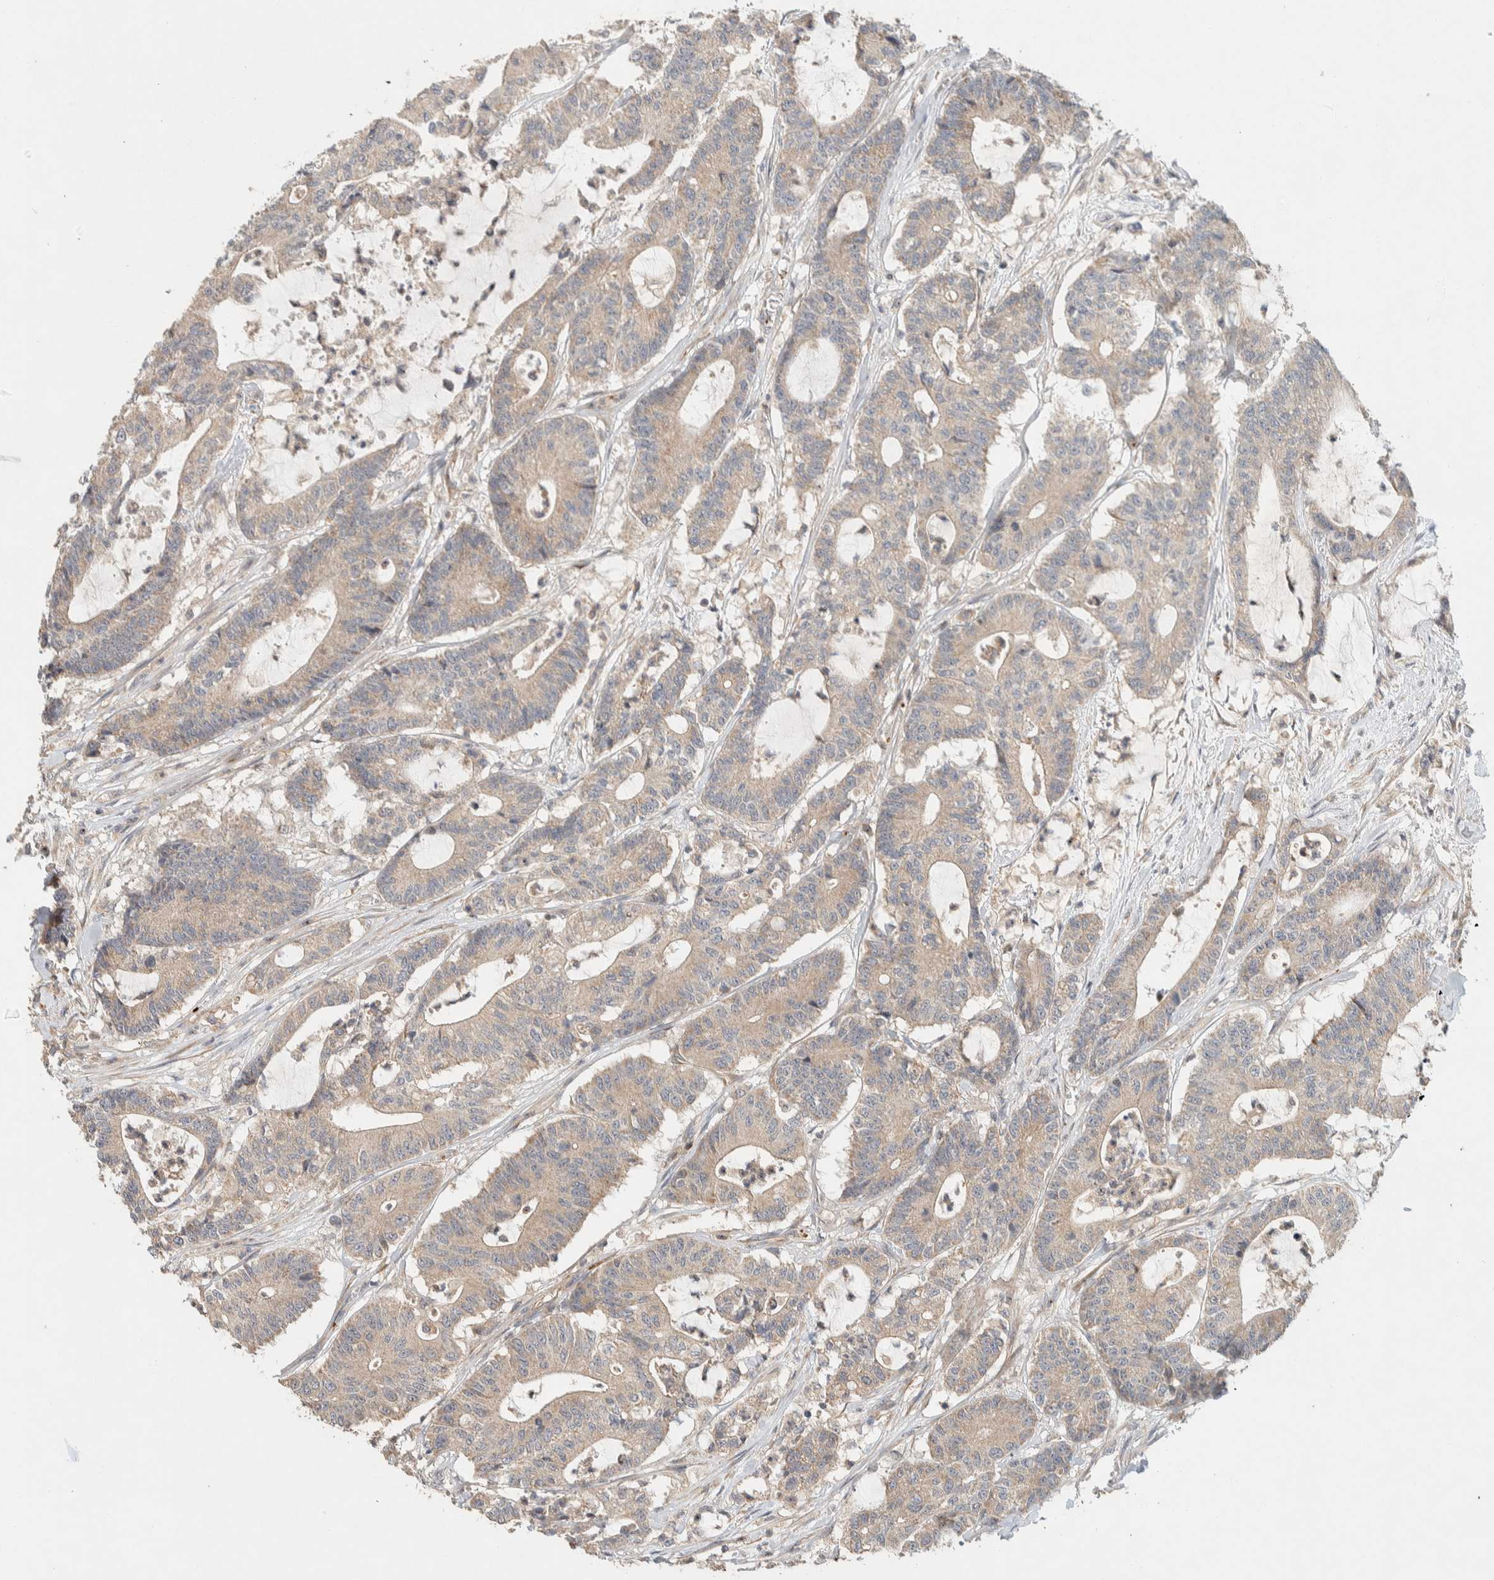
{"staining": {"intensity": "weak", "quantity": ">75%", "location": "cytoplasmic/membranous"}, "tissue": "colorectal cancer", "cell_type": "Tumor cells", "image_type": "cancer", "snomed": [{"axis": "morphology", "description": "Adenocarcinoma, NOS"}, {"axis": "topography", "description": "Colon"}], "caption": "Immunohistochemistry staining of colorectal cancer (adenocarcinoma), which shows low levels of weak cytoplasmic/membranous positivity in about >75% of tumor cells indicating weak cytoplasmic/membranous protein expression. The staining was performed using DAB (brown) for protein detection and nuclei were counterstained in hematoxylin (blue).", "gene": "KIF9", "patient": {"sex": "female", "age": 84}}